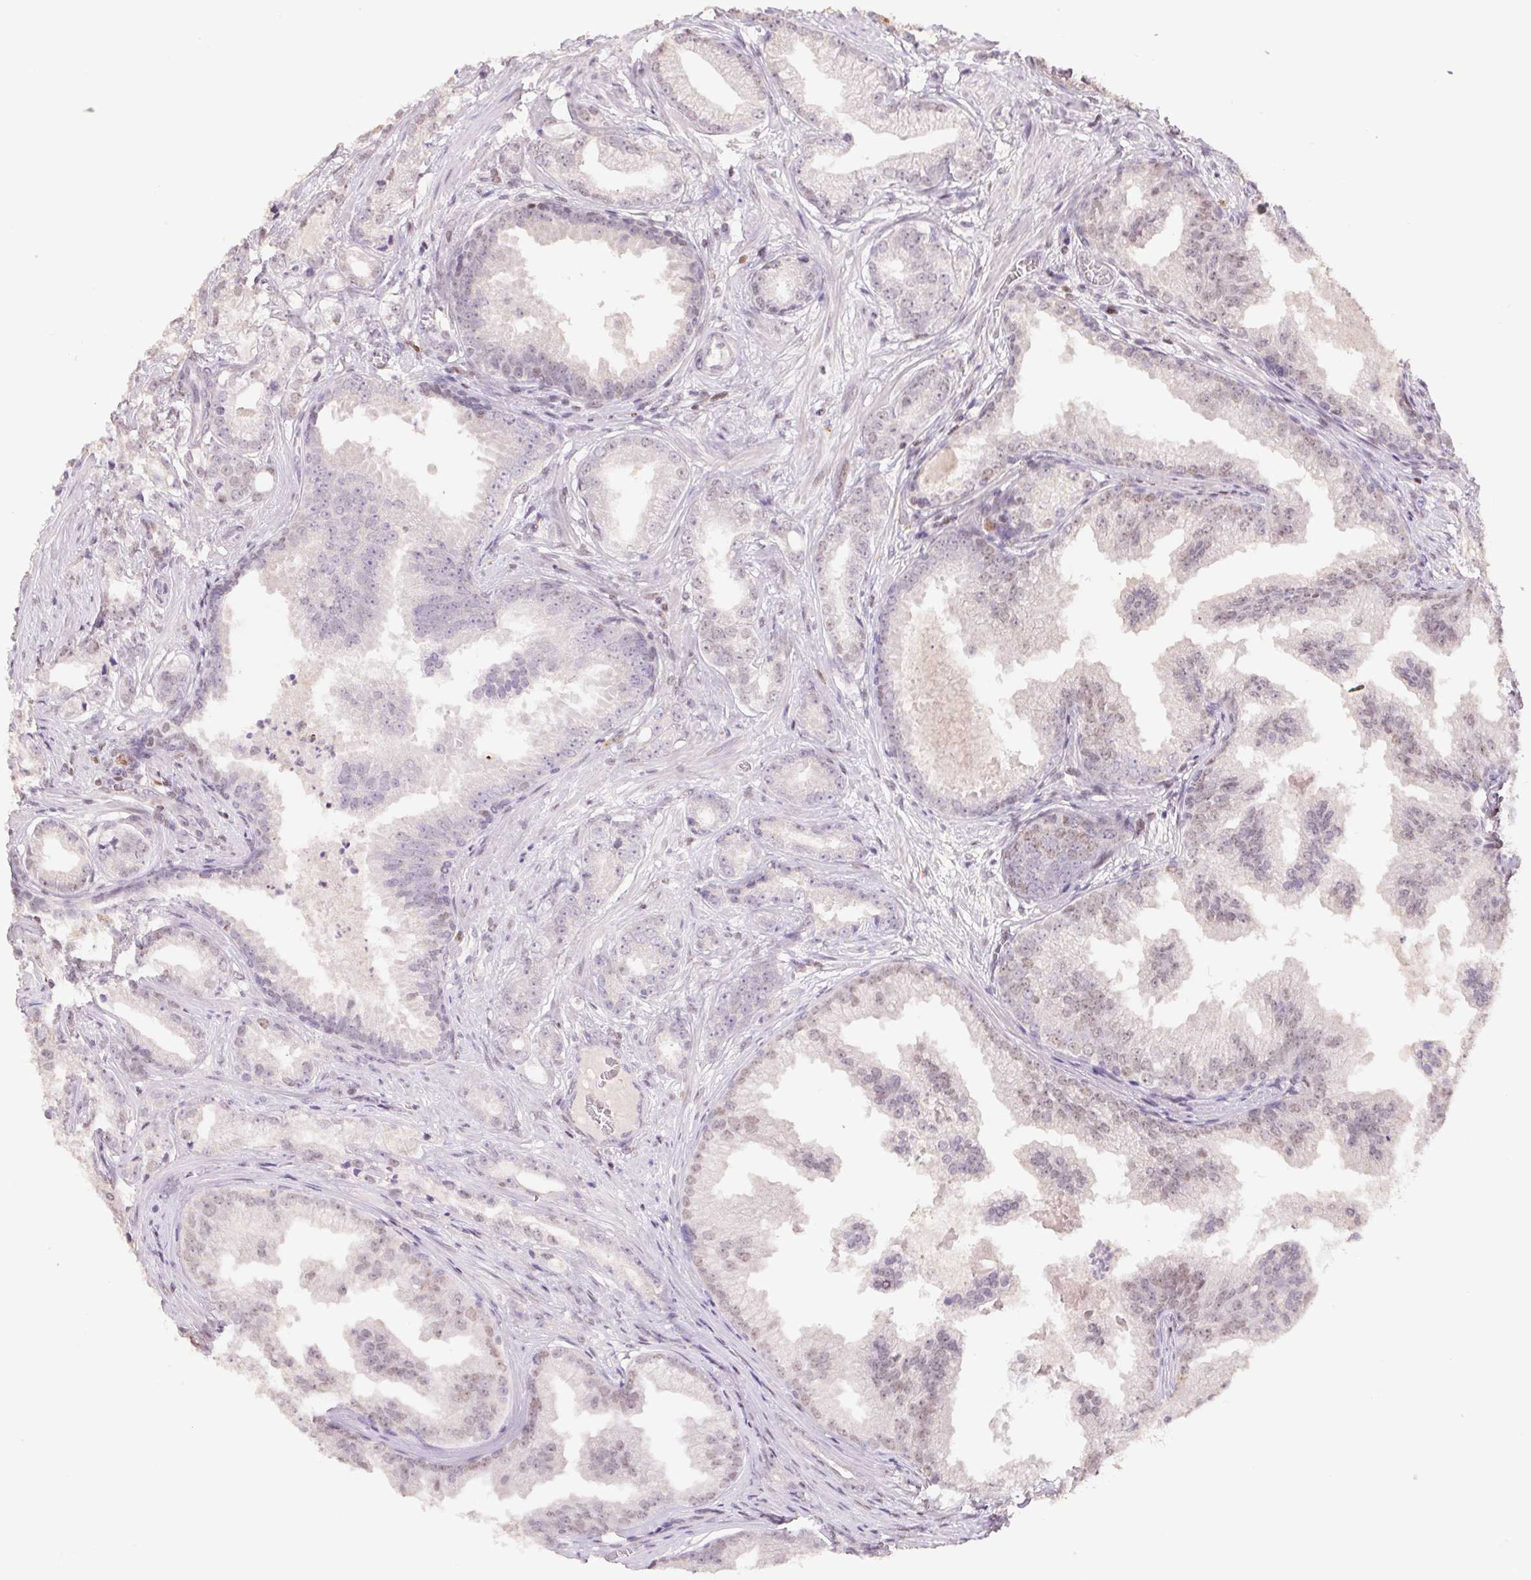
{"staining": {"intensity": "weak", "quantity": "<25%", "location": "nuclear"}, "tissue": "prostate cancer", "cell_type": "Tumor cells", "image_type": "cancer", "snomed": [{"axis": "morphology", "description": "Adenocarcinoma, Low grade"}, {"axis": "topography", "description": "Prostate"}], "caption": "Protein analysis of prostate cancer (adenocarcinoma (low-grade)) demonstrates no significant expression in tumor cells. (Stains: DAB IHC with hematoxylin counter stain, Microscopy: brightfield microscopy at high magnification).", "gene": "TRERF1", "patient": {"sex": "male", "age": 65}}